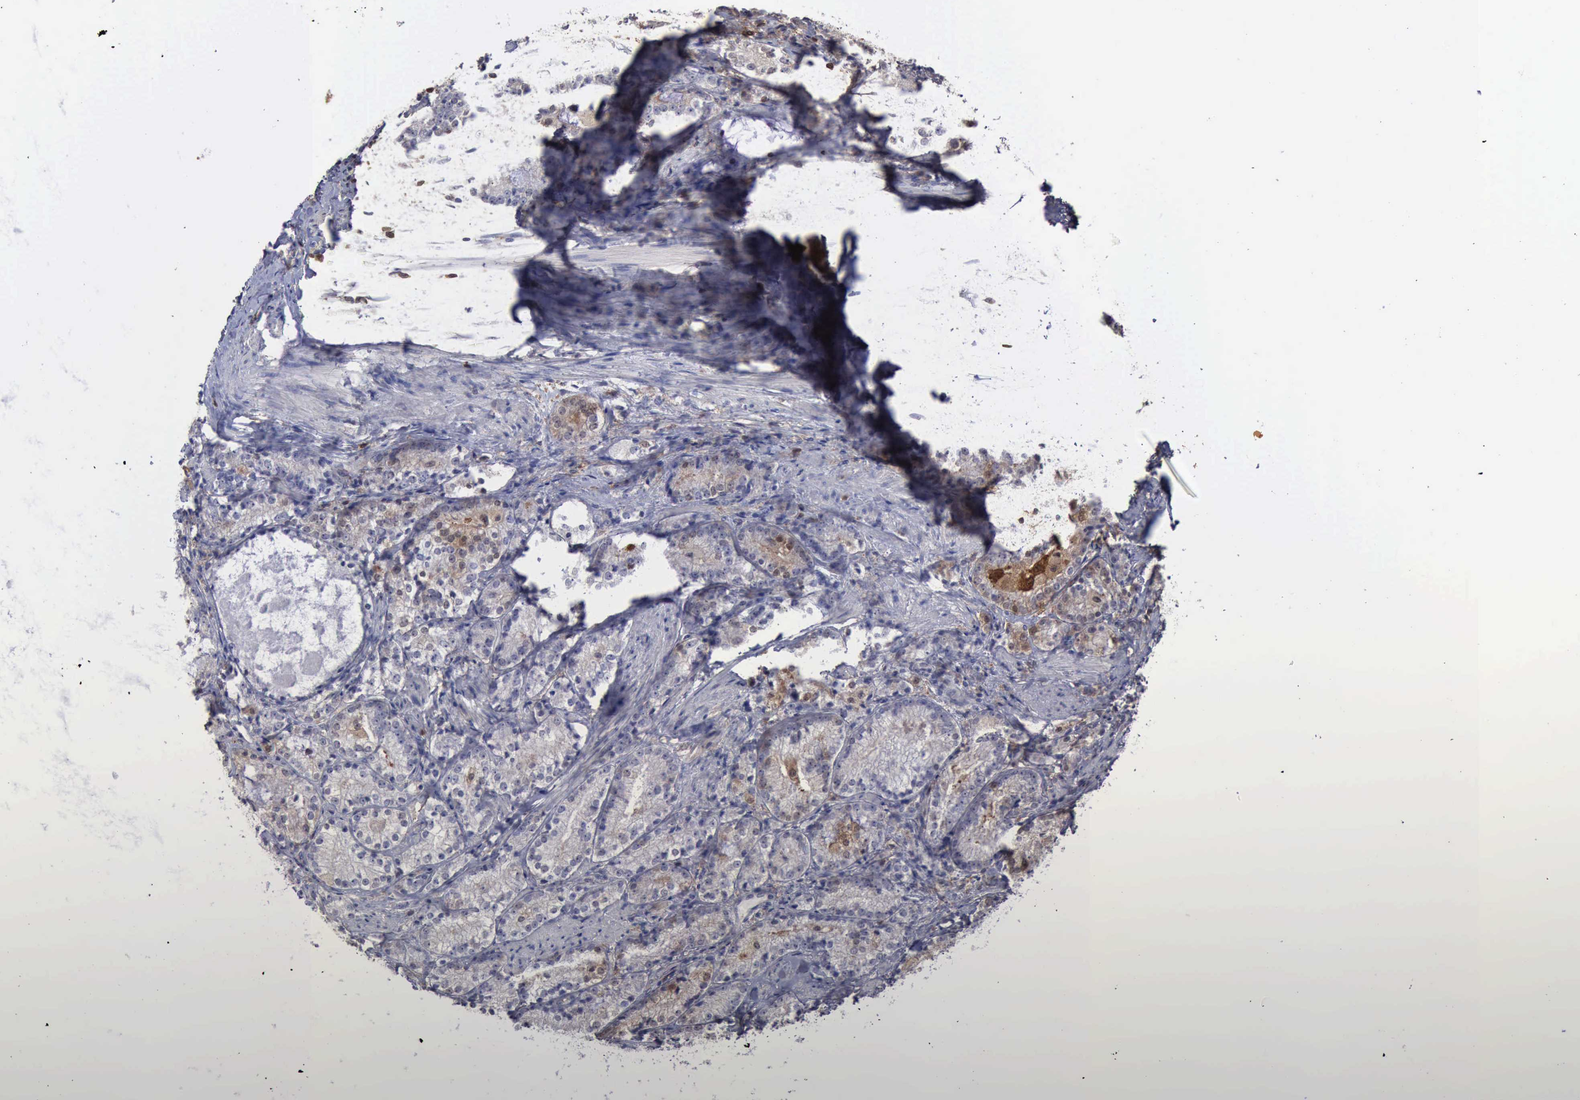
{"staining": {"intensity": "weak", "quantity": "25%-75%", "location": "cytoplasmic/membranous,nuclear"}, "tissue": "prostate cancer", "cell_type": "Tumor cells", "image_type": "cancer", "snomed": [{"axis": "morphology", "description": "Adenocarcinoma, High grade"}, {"axis": "topography", "description": "Prostate"}], "caption": "A low amount of weak cytoplasmic/membranous and nuclear expression is identified in approximately 25%-75% of tumor cells in high-grade adenocarcinoma (prostate) tissue.", "gene": "STAT1", "patient": {"sex": "male", "age": 63}}